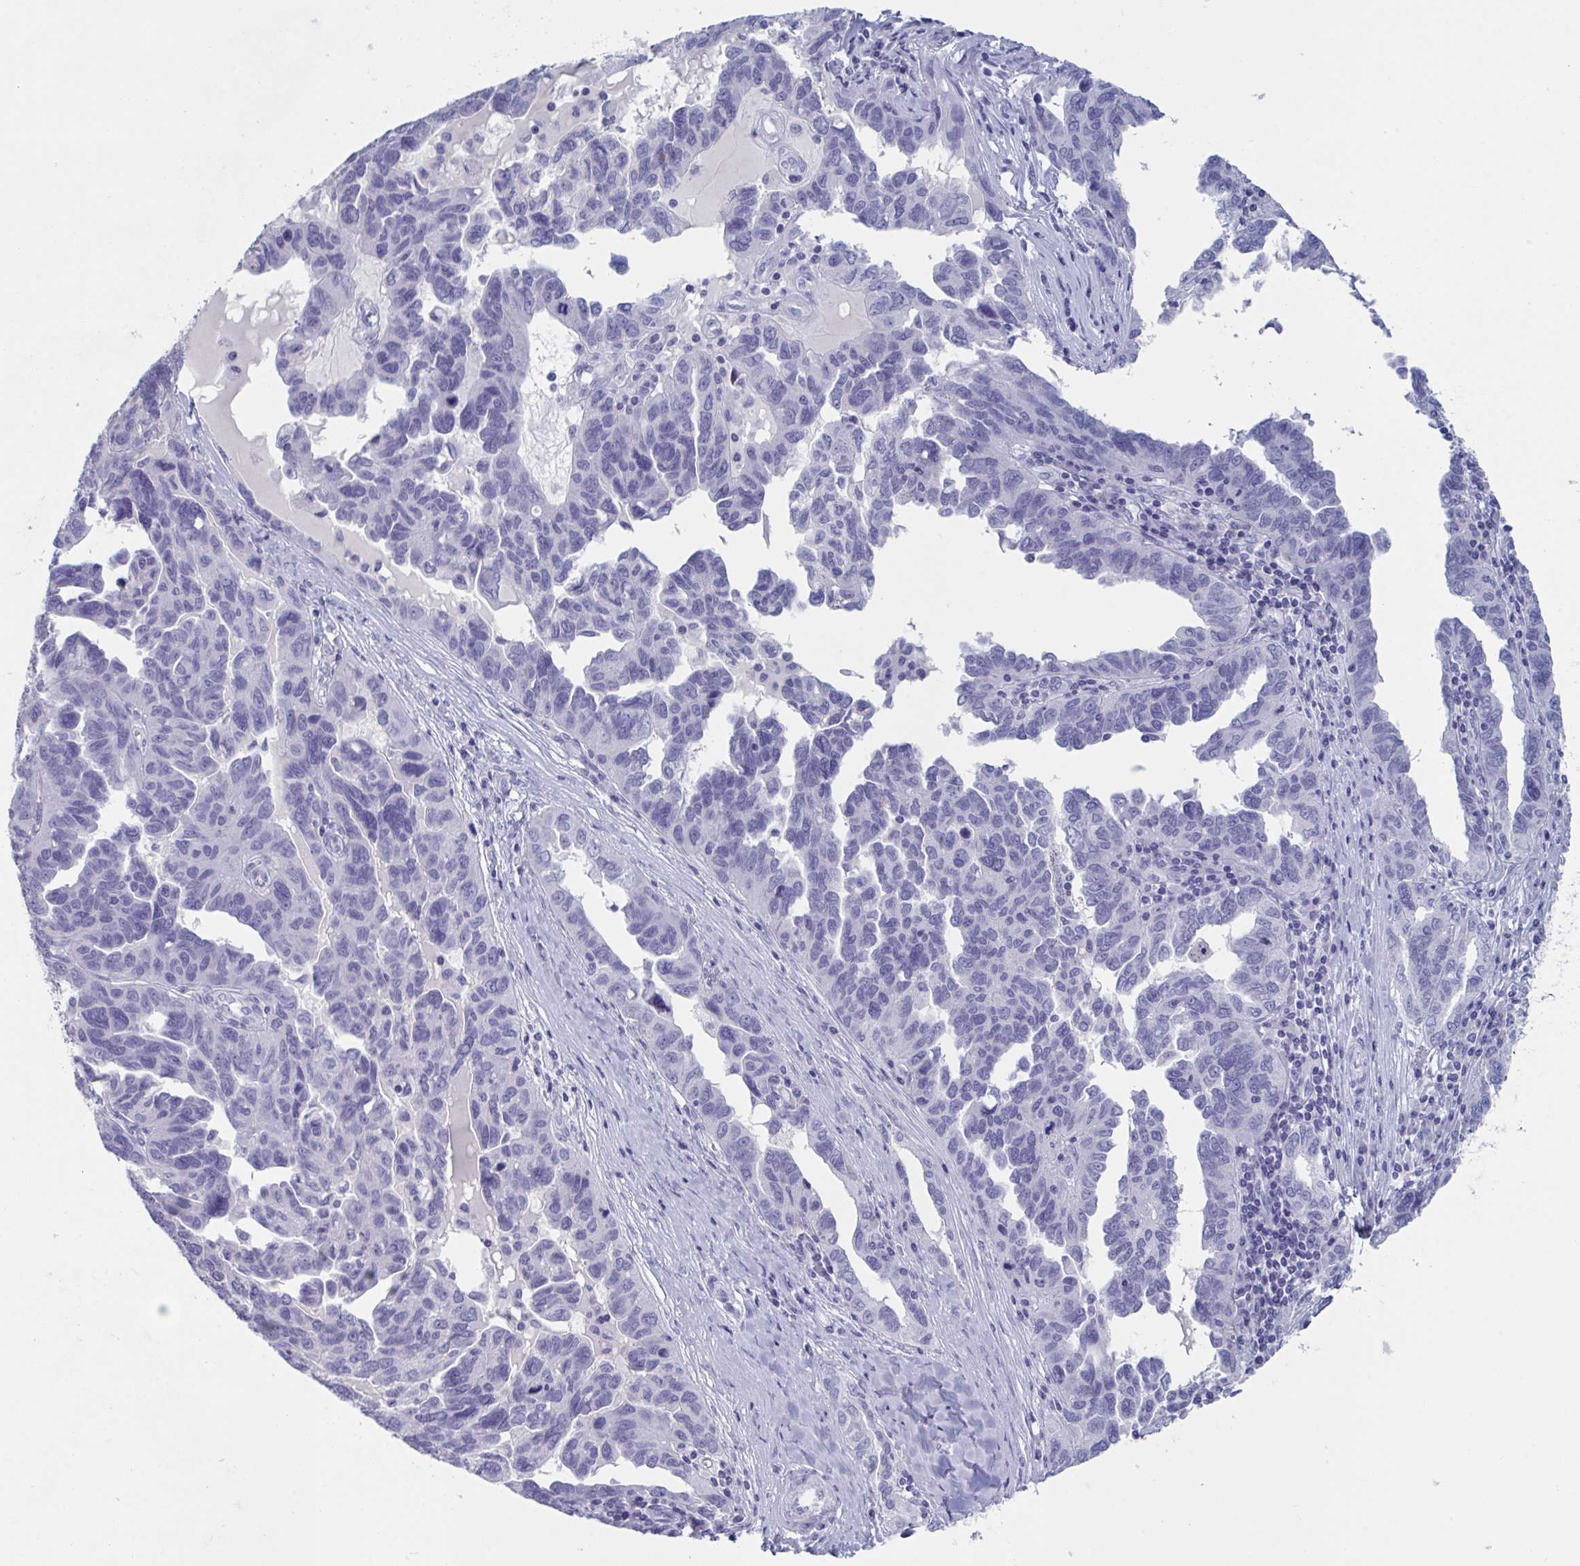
{"staining": {"intensity": "negative", "quantity": "none", "location": "none"}, "tissue": "ovarian cancer", "cell_type": "Tumor cells", "image_type": "cancer", "snomed": [{"axis": "morphology", "description": "Cystadenocarcinoma, serous, NOS"}, {"axis": "topography", "description": "Ovary"}], "caption": "DAB (3,3'-diaminobenzidine) immunohistochemical staining of human serous cystadenocarcinoma (ovarian) shows no significant staining in tumor cells.", "gene": "NDUFC2", "patient": {"sex": "female", "age": 64}}